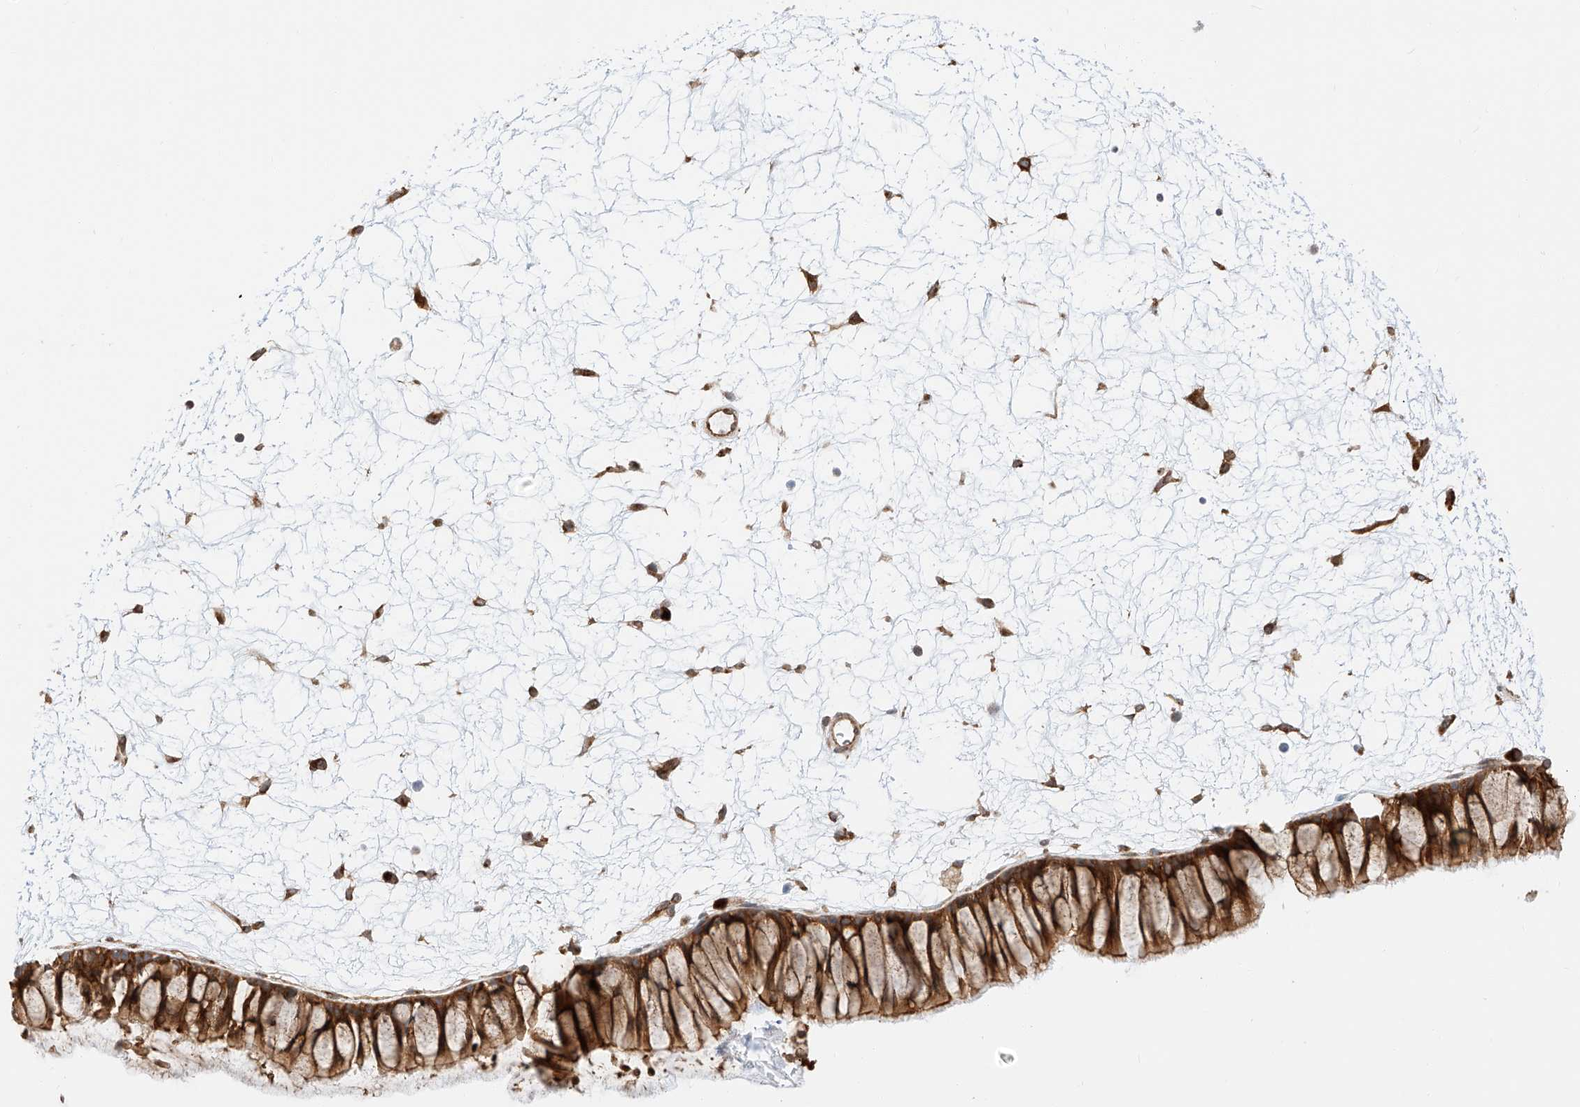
{"staining": {"intensity": "strong", "quantity": ">75%", "location": "cytoplasmic/membranous"}, "tissue": "nasopharynx", "cell_type": "Respiratory epithelial cells", "image_type": "normal", "snomed": [{"axis": "morphology", "description": "Normal tissue, NOS"}, {"axis": "topography", "description": "Nasopharynx"}], "caption": "Normal nasopharynx shows strong cytoplasmic/membranous positivity in about >75% of respiratory epithelial cells.", "gene": "CARMIL1", "patient": {"sex": "male", "age": 64}}